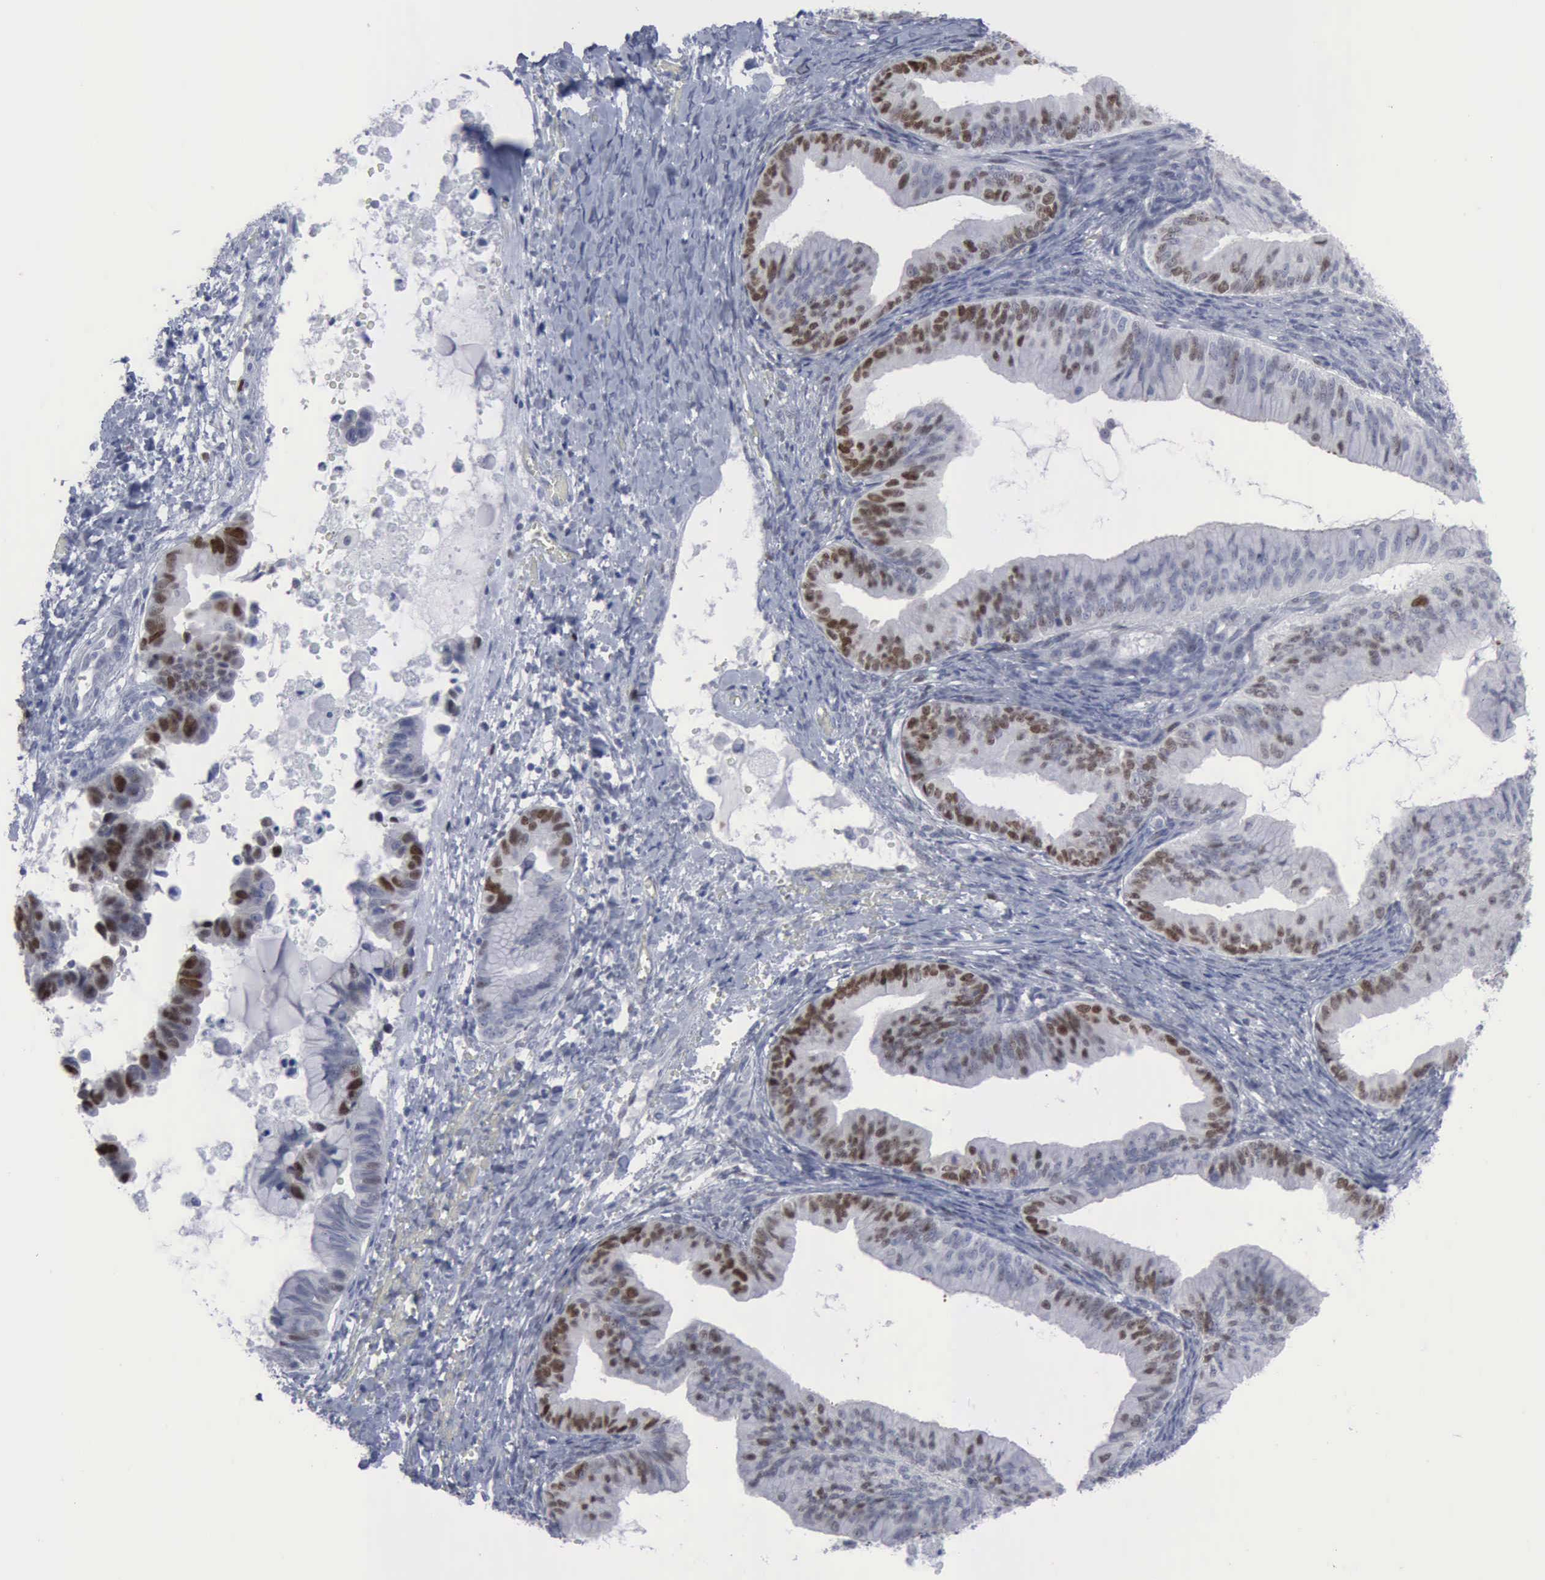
{"staining": {"intensity": "strong", "quantity": "<25%", "location": "nuclear"}, "tissue": "ovarian cancer", "cell_type": "Tumor cells", "image_type": "cancer", "snomed": [{"axis": "morphology", "description": "Cystadenocarcinoma, mucinous, NOS"}, {"axis": "topography", "description": "Ovary"}], "caption": "Strong nuclear positivity is appreciated in approximately <25% of tumor cells in ovarian cancer.", "gene": "MCM5", "patient": {"sex": "female", "age": 36}}